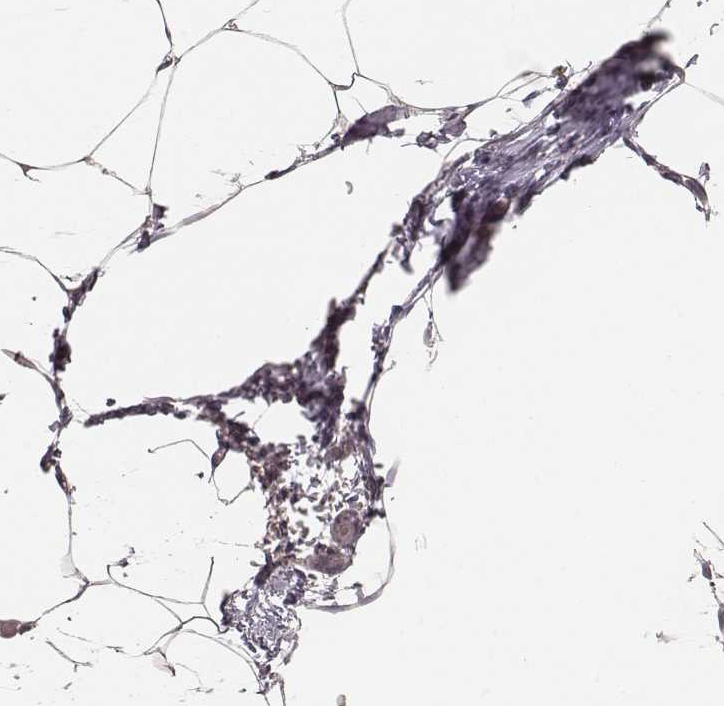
{"staining": {"intensity": "negative", "quantity": "none", "location": "none"}, "tissue": "adipose tissue", "cell_type": "Adipocytes", "image_type": "normal", "snomed": [{"axis": "morphology", "description": "Normal tissue, NOS"}, {"axis": "topography", "description": "Adipose tissue"}], "caption": "Adipocytes show no significant expression in benign adipose tissue. (DAB (3,3'-diaminobenzidine) immunohistochemistry, high magnification).", "gene": "CD8A", "patient": {"sex": "male", "age": 57}}